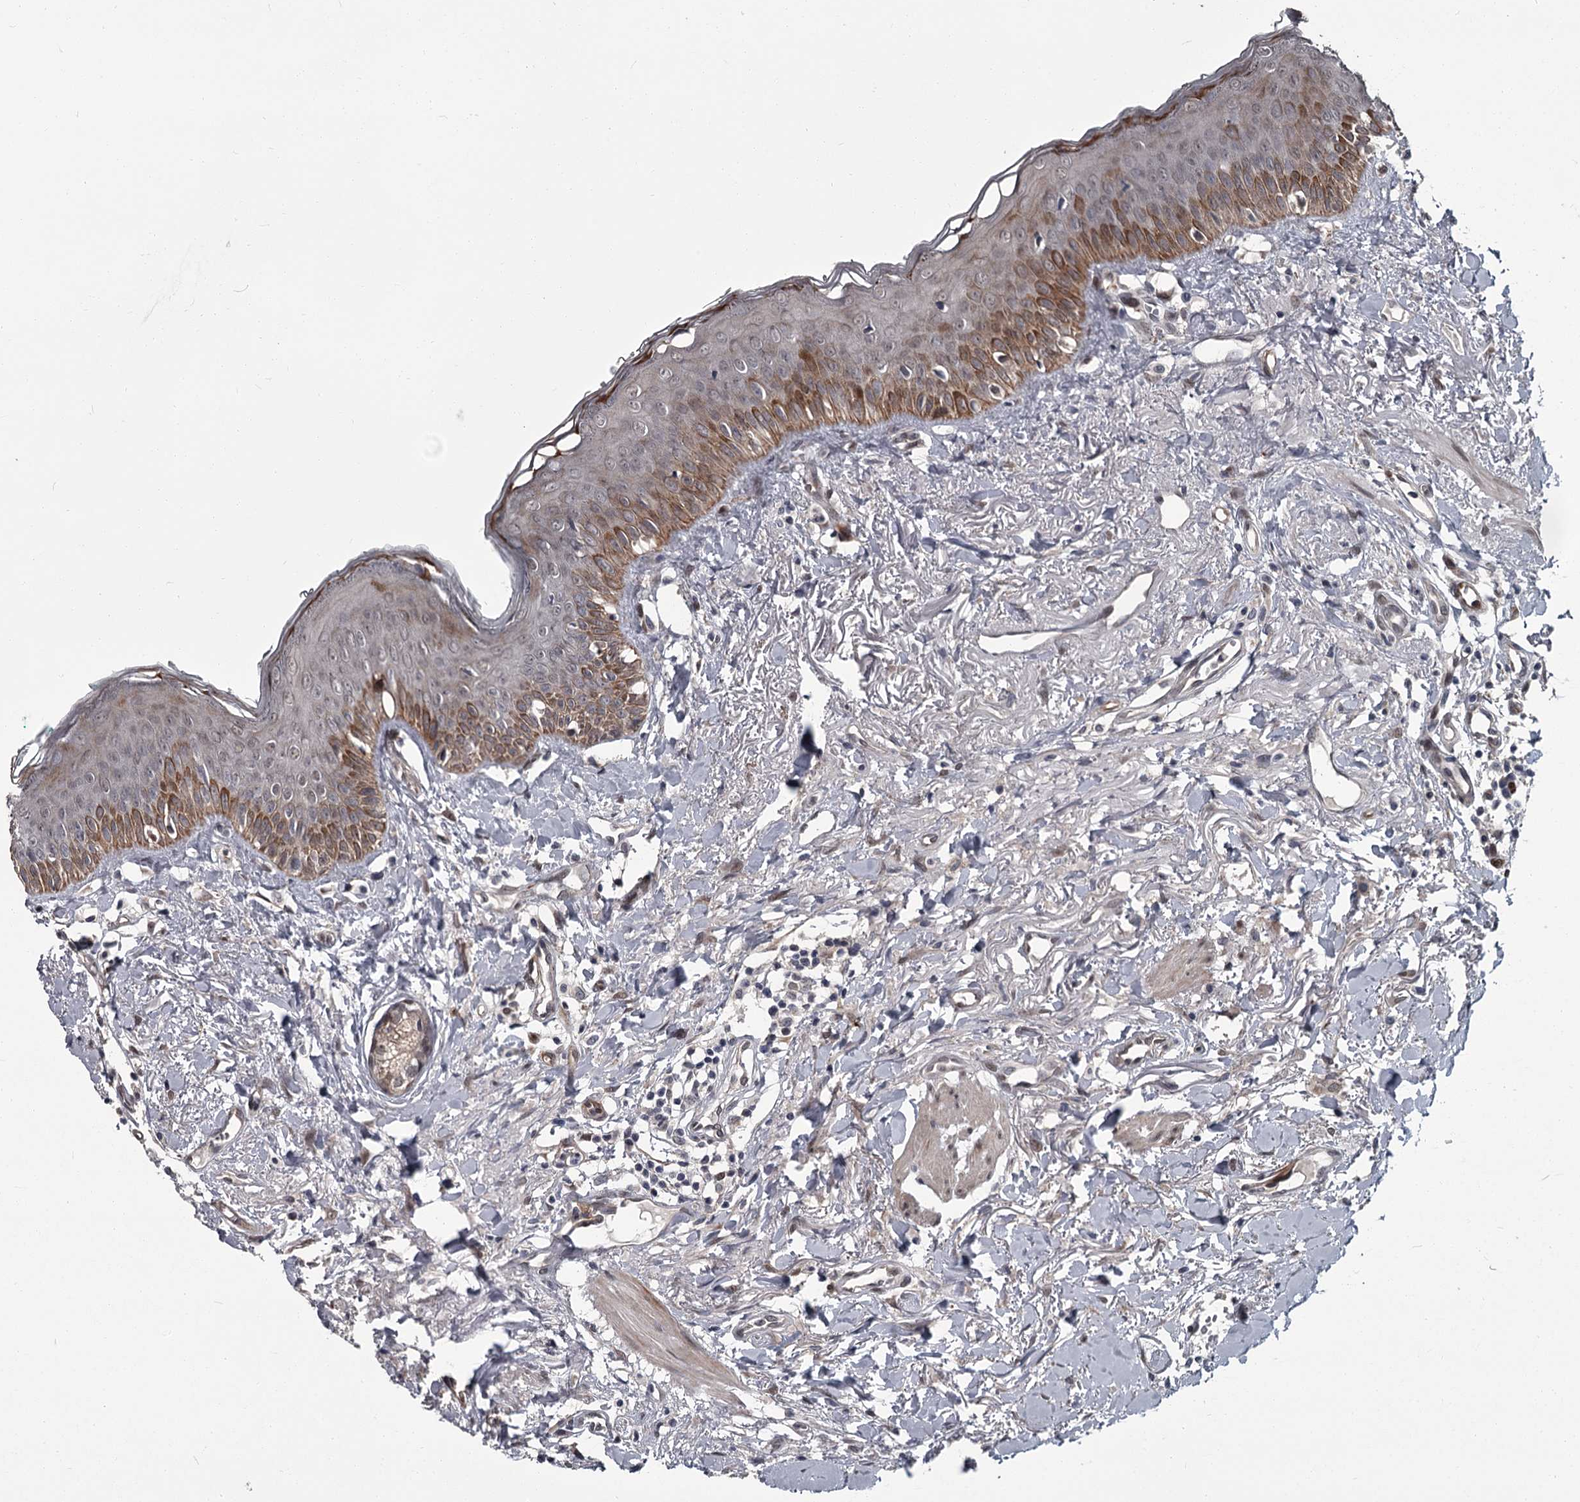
{"staining": {"intensity": "strong", "quantity": "25%-75%", "location": "cytoplasmic/membranous"}, "tissue": "oral mucosa", "cell_type": "Squamous epithelial cells", "image_type": "normal", "snomed": [{"axis": "morphology", "description": "Normal tissue, NOS"}, {"axis": "topography", "description": "Oral tissue"}], "caption": "Oral mucosa stained with a brown dye shows strong cytoplasmic/membranous positive staining in about 25%-75% of squamous epithelial cells.", "gene": "PRPF40B", "patient": {"sex": "female", "age": 70}}